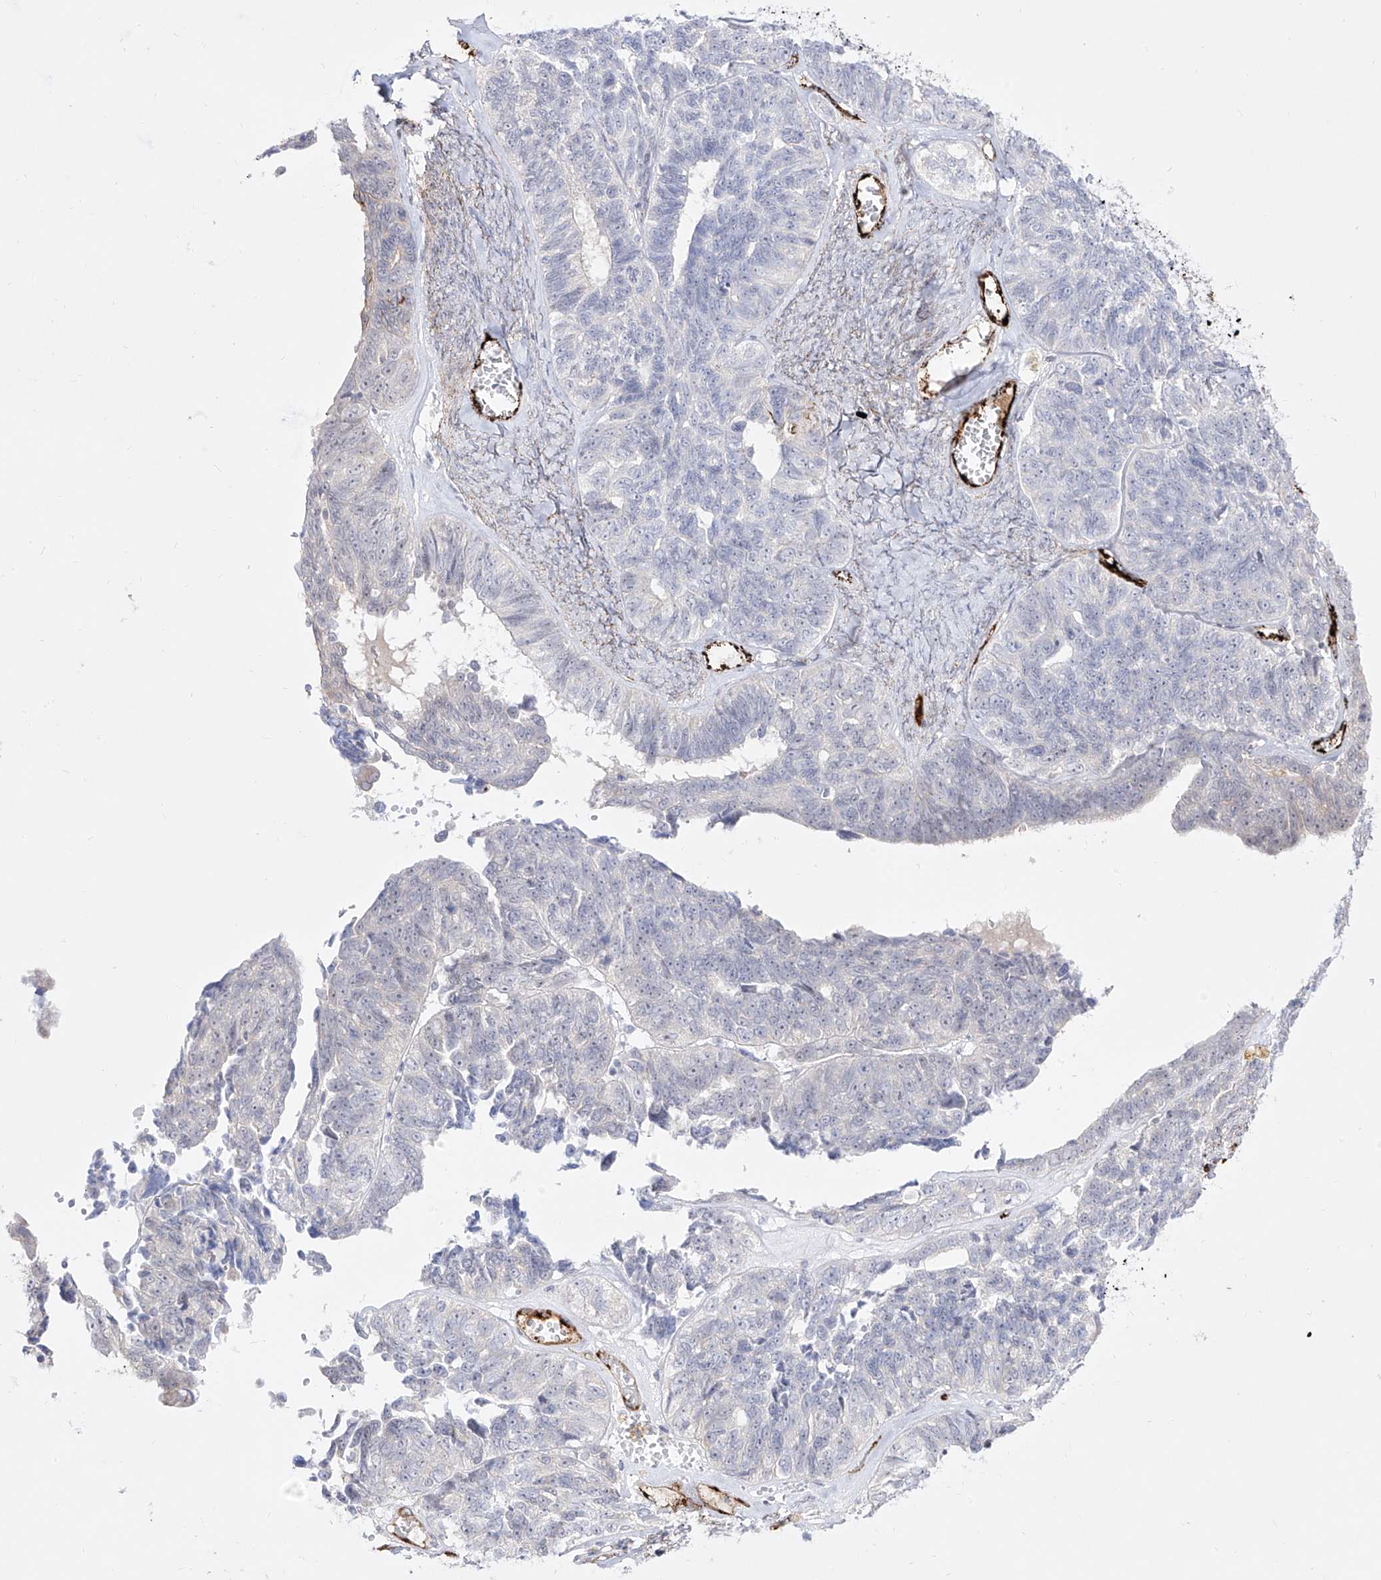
{"staining": {"intensity": "negative", "quantity": "none", "location": "none"}, "tissue": "ovarian cancer", "cell_type": "Tumor cells", "image_type": "cancer", "snomed": [{"axis": "morphology", "description": "Cystadenocarcinoma, serous, NOS"}, {"axis": "topography", "description": "Ovary"}], "caption": "Human serous cystadenocarcinoma (ovarian) stained for a protein using immunohistochemistry (IHC) displays no staining in tumor cells.", "gene": "ZGRF1", "patient": {"sex": "female", "age": 79}}